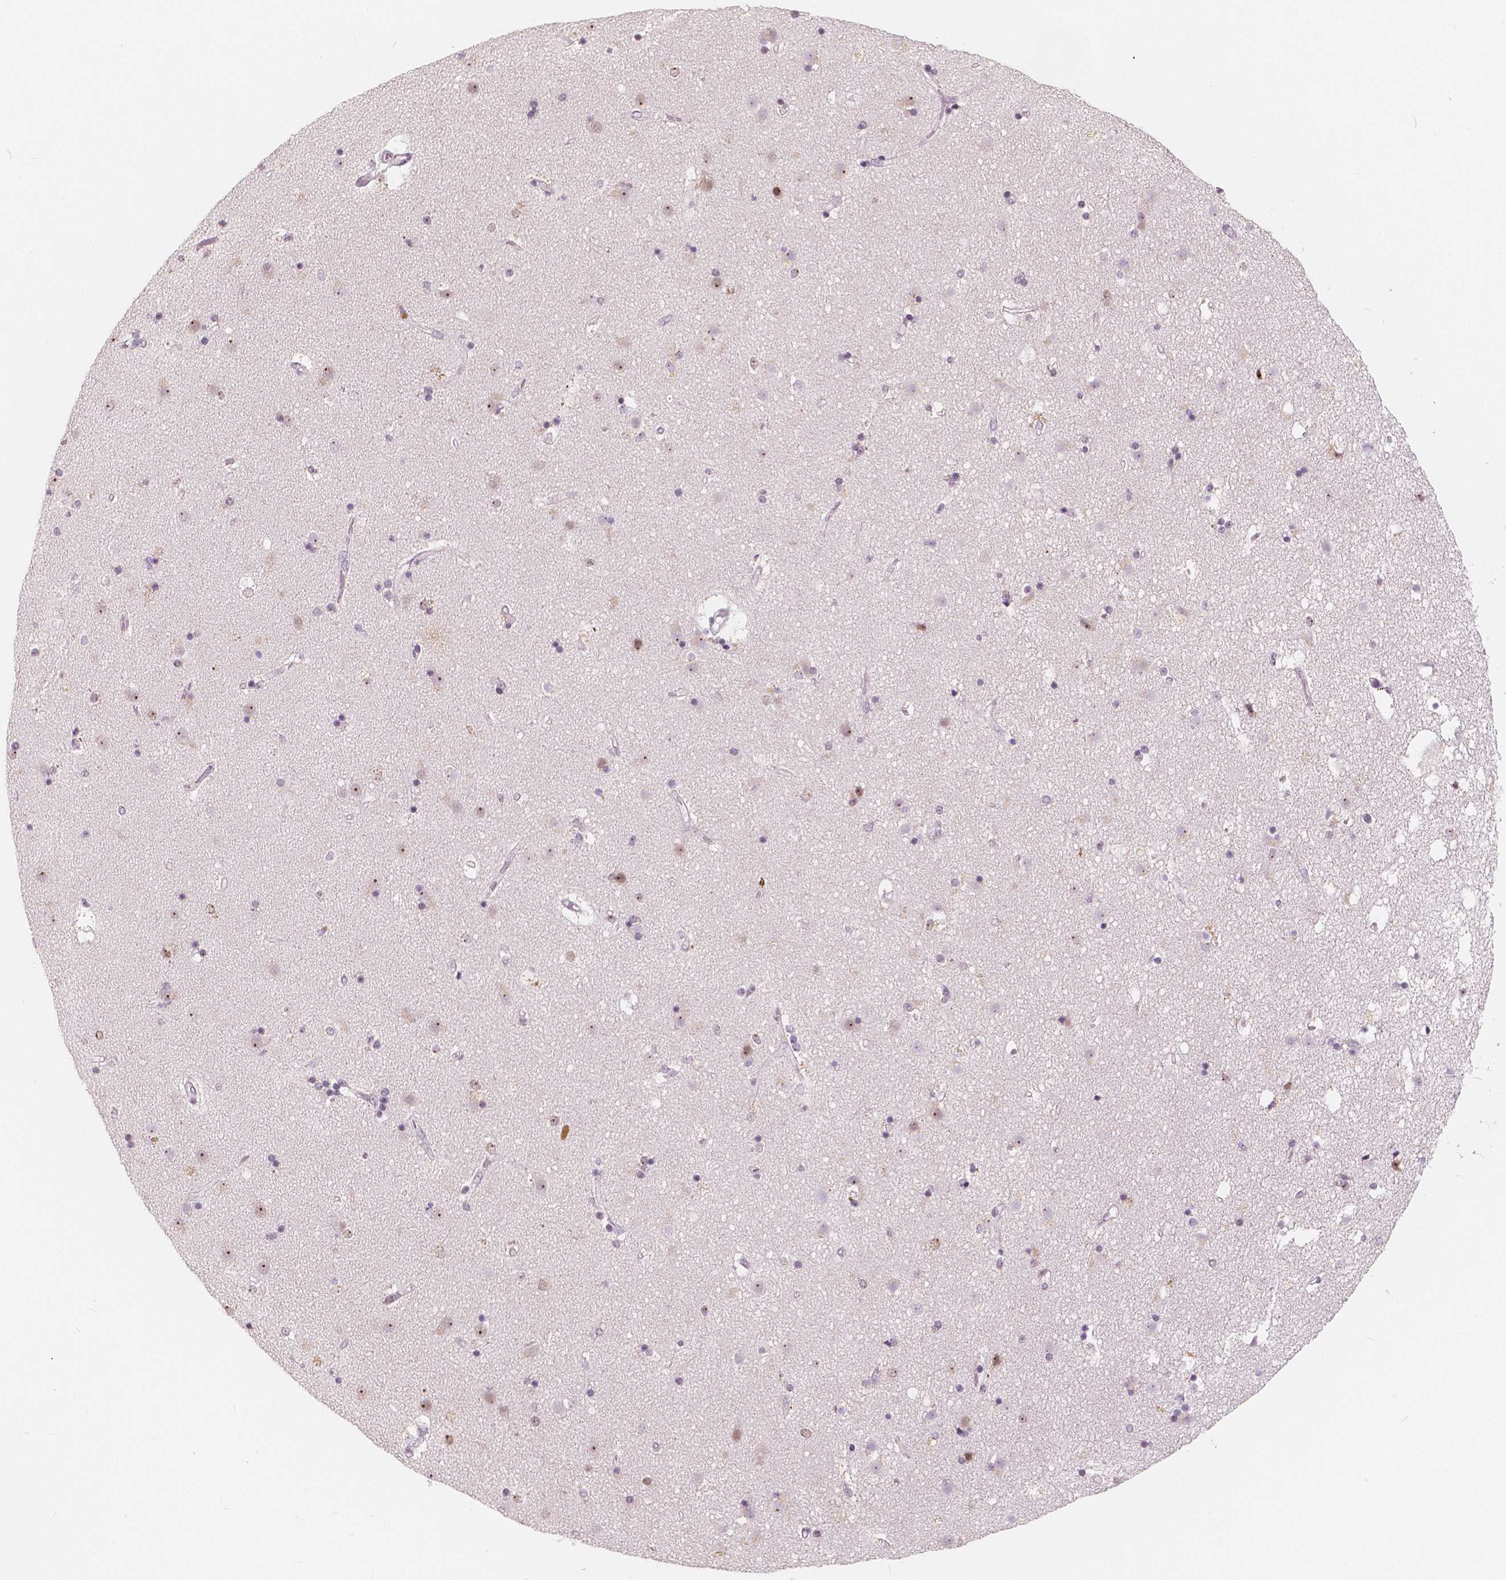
{"staining": {"intensity": "negative", "quantity": "none", "location": "none"}, "tissue": "caudate", "cell_type": "Glial cells", "image_type": "normal", "snomed": [{"axis": "morphology", "description": "Normal tissue, NOS"}, {"axis": "topography", "description": "Lateral ventricle wall"}], "caption": "There is no significant positivity in glial cells of caudate. Nuclei are stained in blue.", "gene": "NOLC1", "patient": {"sex": "female", "age": 71}}